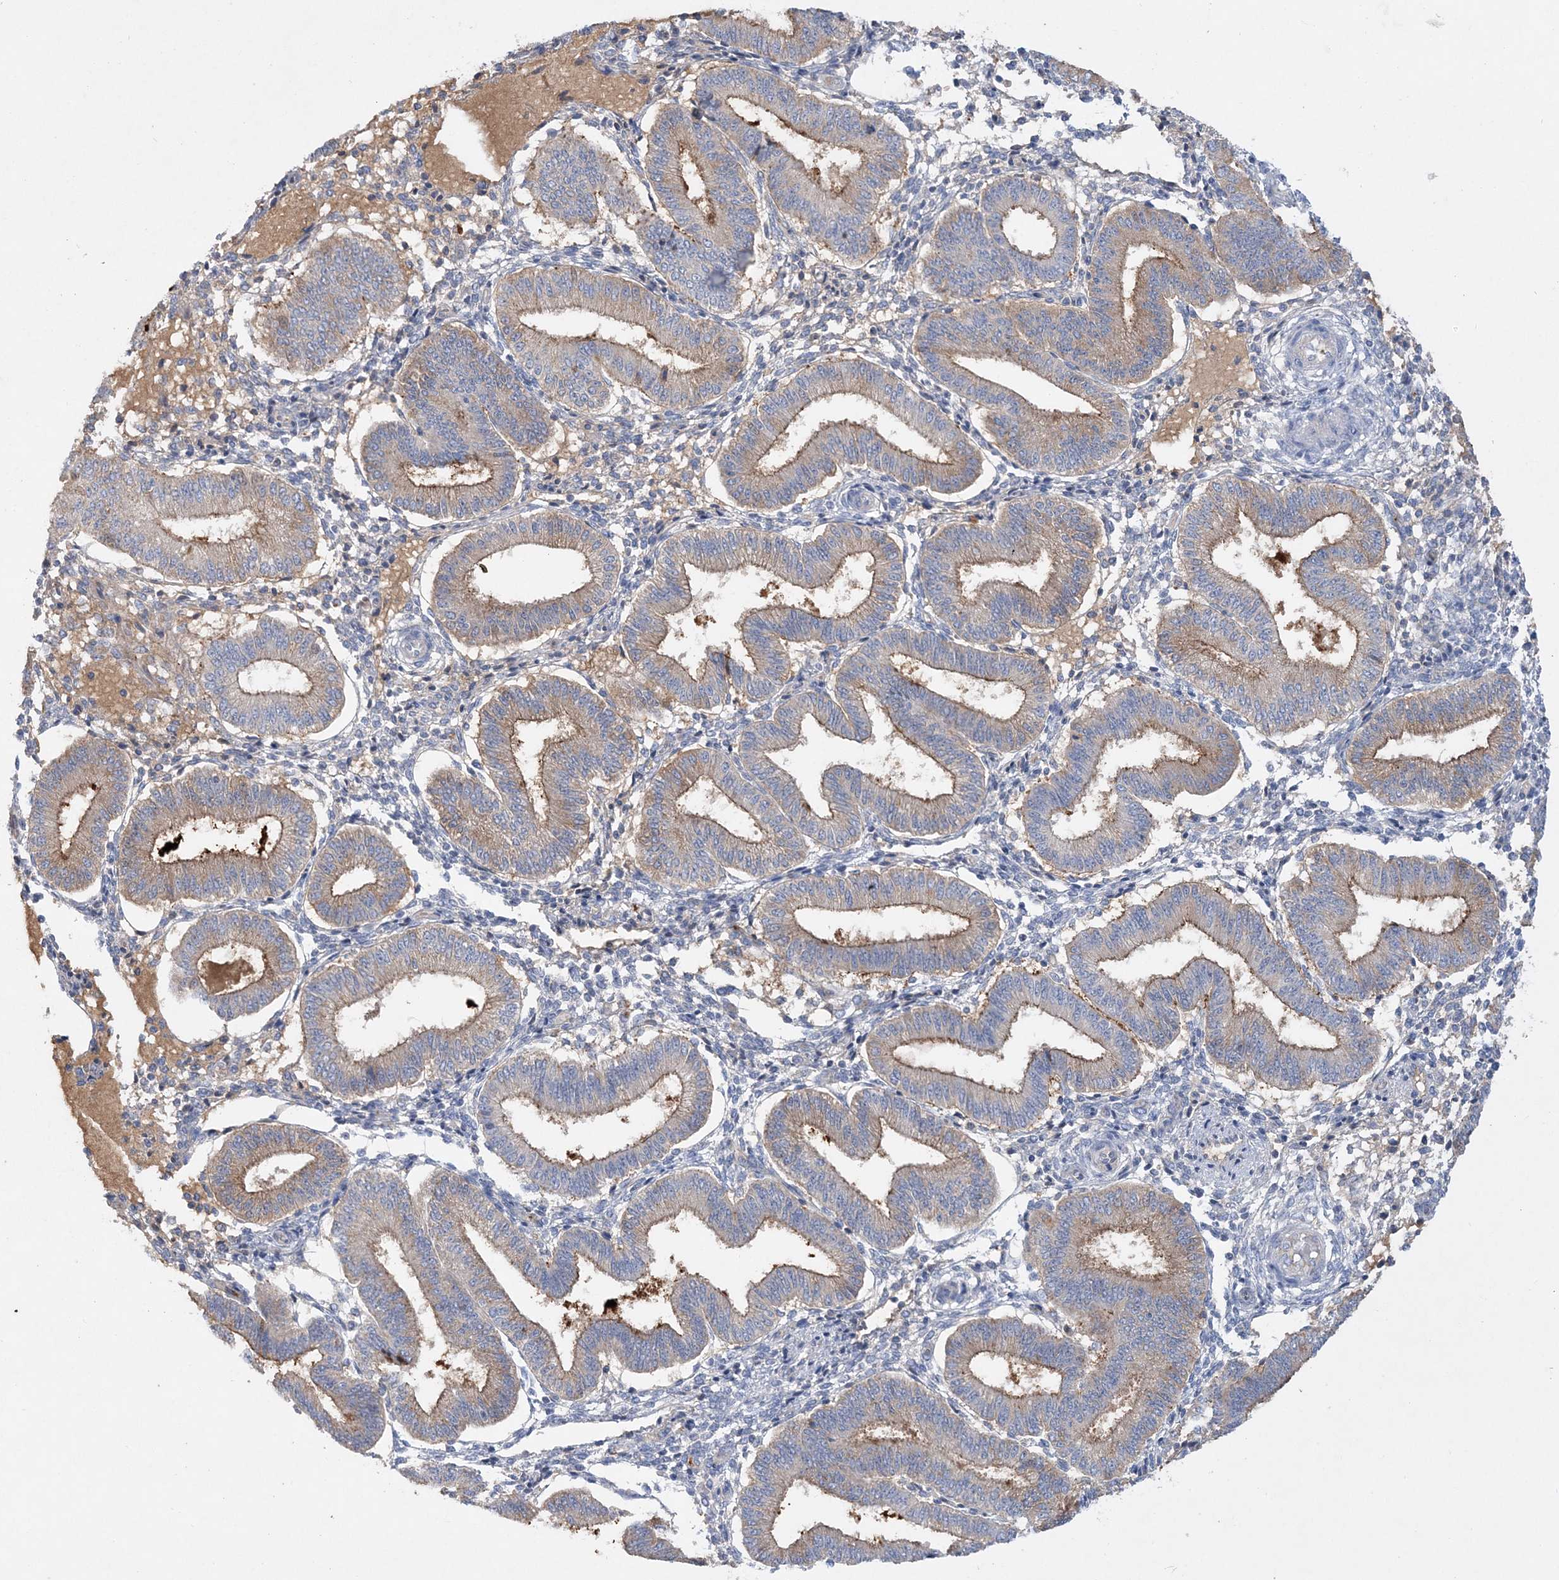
{"staining": {"intensity": "negative", "quantity": "none", "location": "none"}, "tissue": "endometrium", "cell_type": "Cells in endometrial stroma", "image_type": "normal", "snomed": [{"axis": "morphology", "description": "Normal tissue, NOS"}, {"axis": "topography", "description": "Endometrium"}], "caption": "Cells in endometrial stroma show no significant expression in unremarkable endometrium. (DAB (3,3'-diaminobenzidine) IHC with hematoxylin counter stain).", "gene": "ADCK2", "patient": {"sex": "female", "age": 39}}